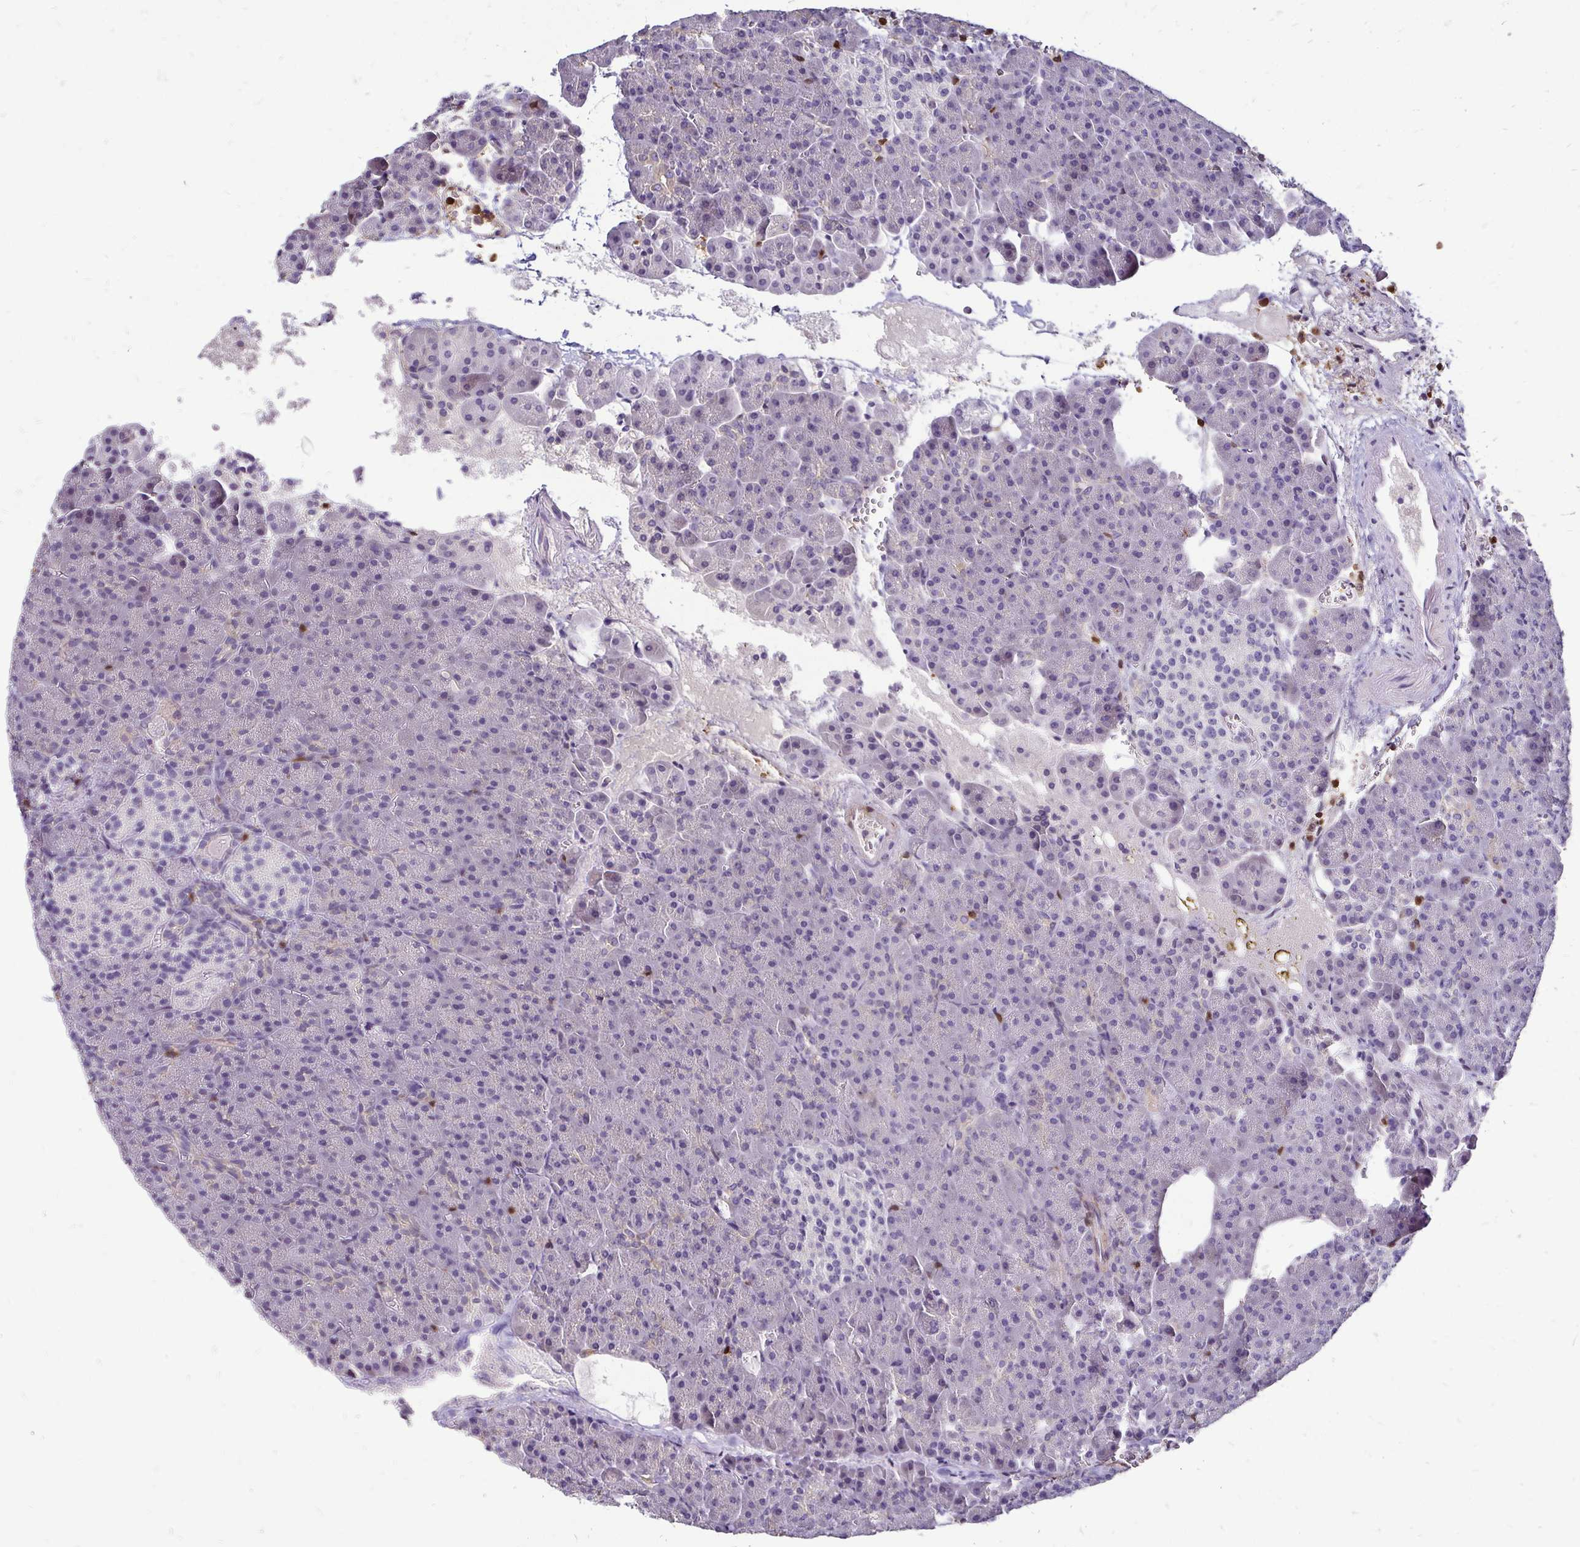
{"staining": {"intensity": "negative", "quantity": "none", "location": "none"}, "tissue": "pancreas", "cell_type": "Exocrine glandular cells", "image_type": "normal", "snomed": [{"axis": "morphology", "description": "Normal tissue, NOS"}, {"axis": "topography", "description": "Pancreas"}], "caption": "Immunohistochemistry photomicrograph of normal pancreas stained for a protein (brown), which reveals no staining in exocrine glandular cells.", "gene": "ZFP1", "patient": {"sex": "female", "age": 74}}